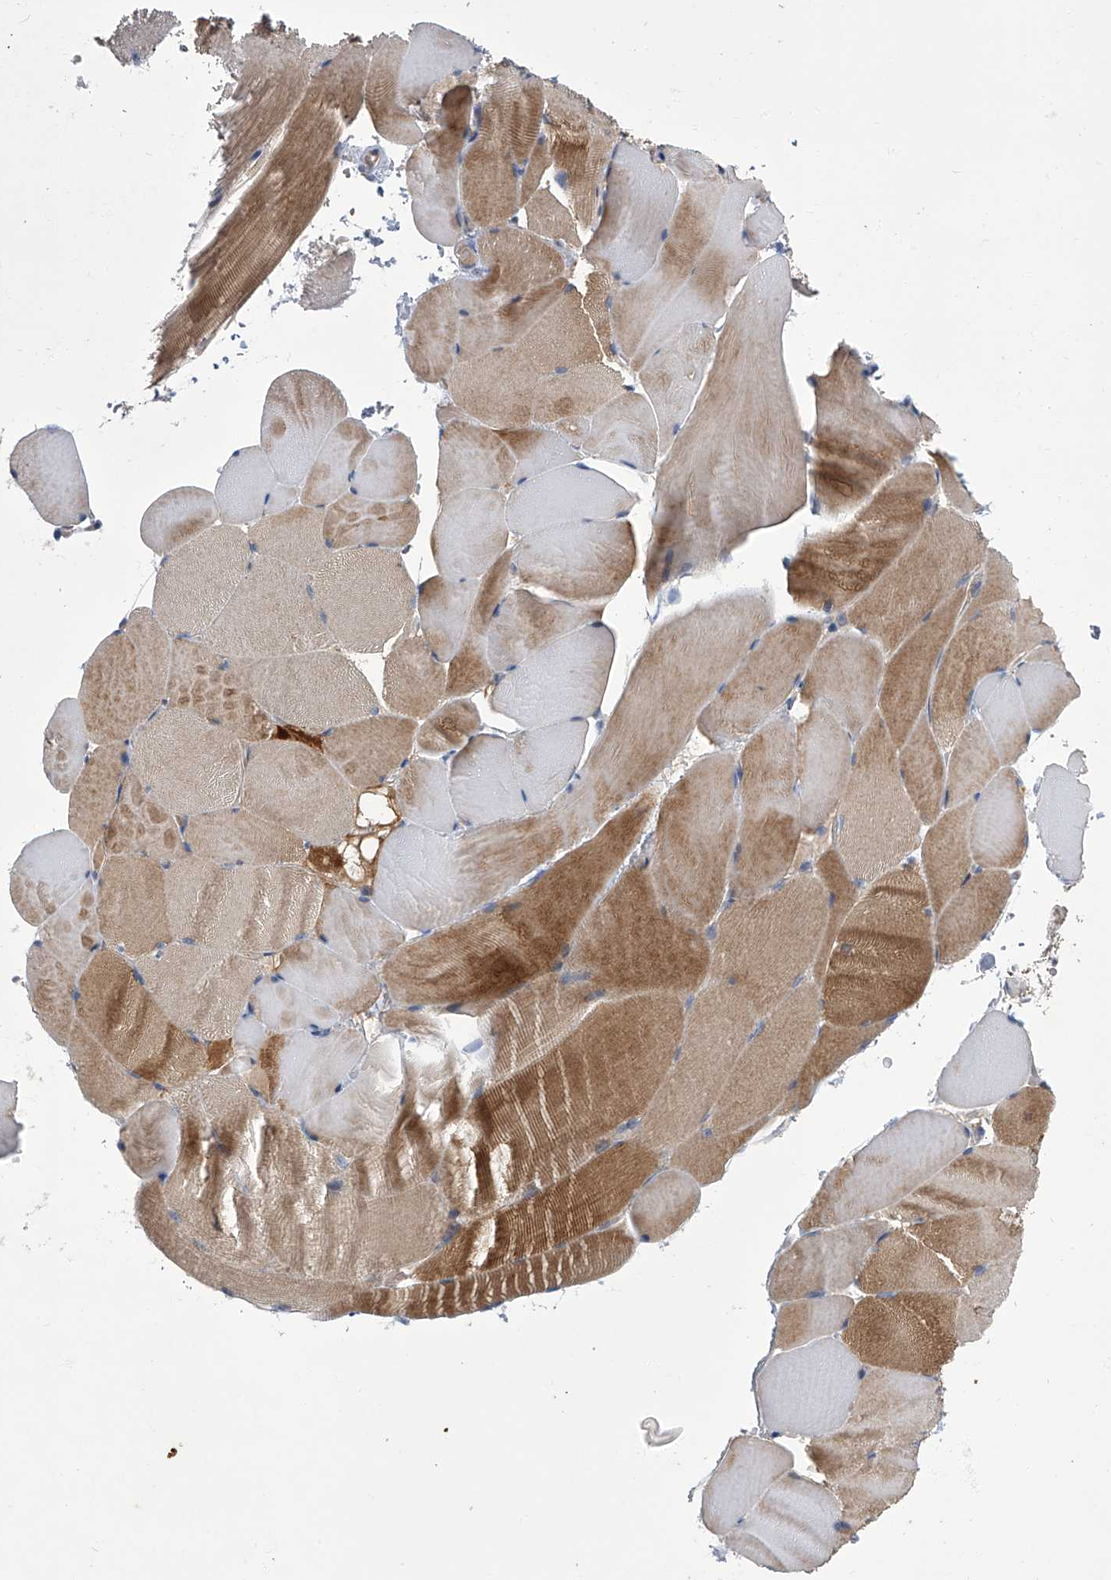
{"staining": {"intensity": "moderate", "quantity": "25%-75%", "location": "cytoplasmic/membranous"}, "tissue": "skeletal muscle", "cell_type": "Myocytes", "image_type": "normal", "snomed": [{"axis": "morphology", "description": "Normal tissue, NOS"}, {"axis": "topography", "description": "Skeletal muscle"}, {"axis": "topography", "description": "Parathyroid gland"}], "caption": "Immunohistochemical staining of benign human skeletal muscle demonstrates medium levels of moderate cytoplasmic/membranous expression in about 25%-75% of myocytes. The staining was performed using DAB to visualize the protein expression in brown, while the nuclei were stained in blue with hematoxylin (Magnification: 20x).", "gene": "TNFRSF13B", "patient": {"sex": "female", "age": 37}}